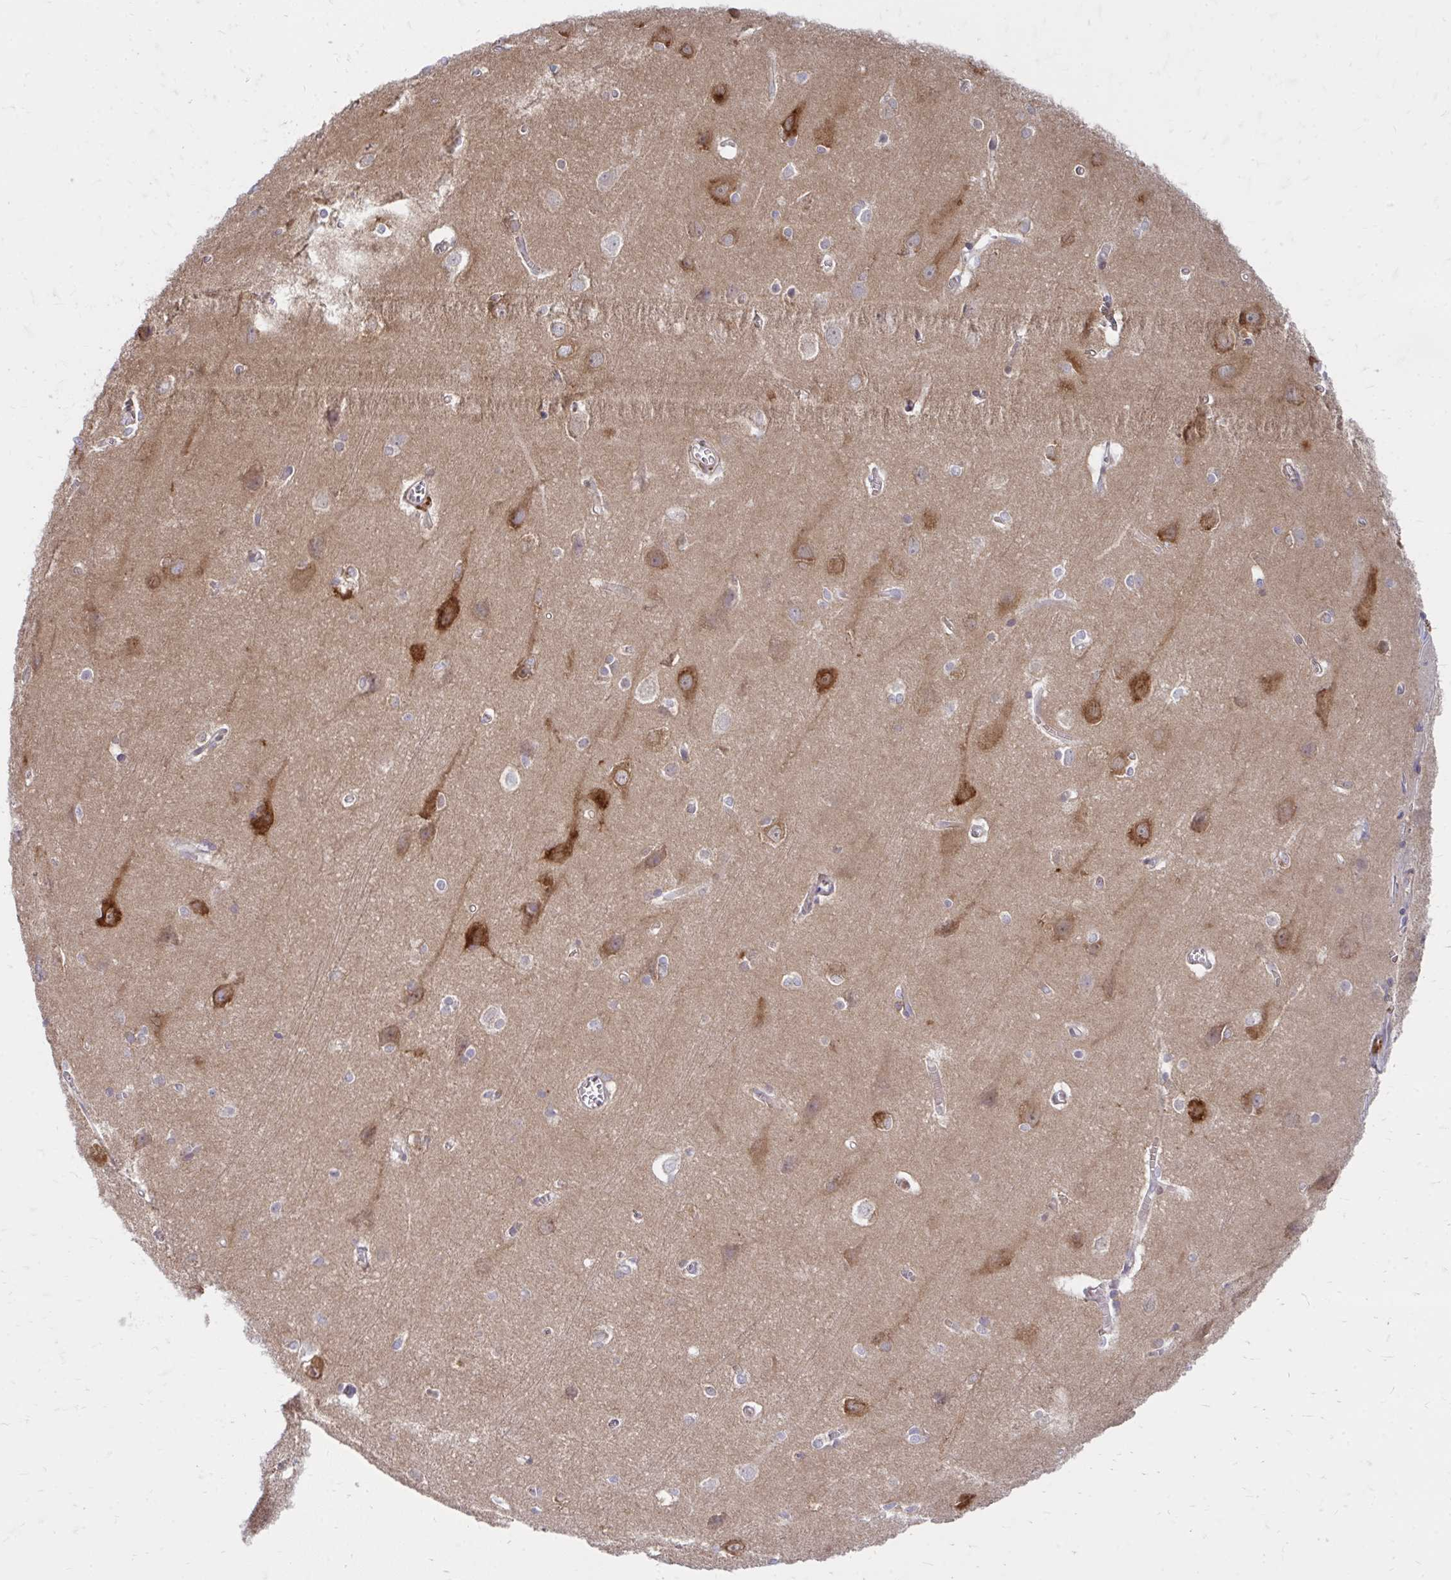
{"staining": {"intensity": "negative", "quantity": "none", "location": "none"}, "tissue": "cerebral cortex", "cell_type": "Endothelial cells", "image_type": "normal", "snomed": [{"axis": "morphology", "description": "Normal tissue, NOS"}, {"axis": "topography", "description": "Cerebral cortex"}], "caption": "A high-resolution micrograph shows IHC staining of benign cerebral cortex, which displays no significant expression in endothelial cells. Nuclei are stained in blue.", "gene": "ASAP1", "patient": {"sex": "male", "age": 37}}